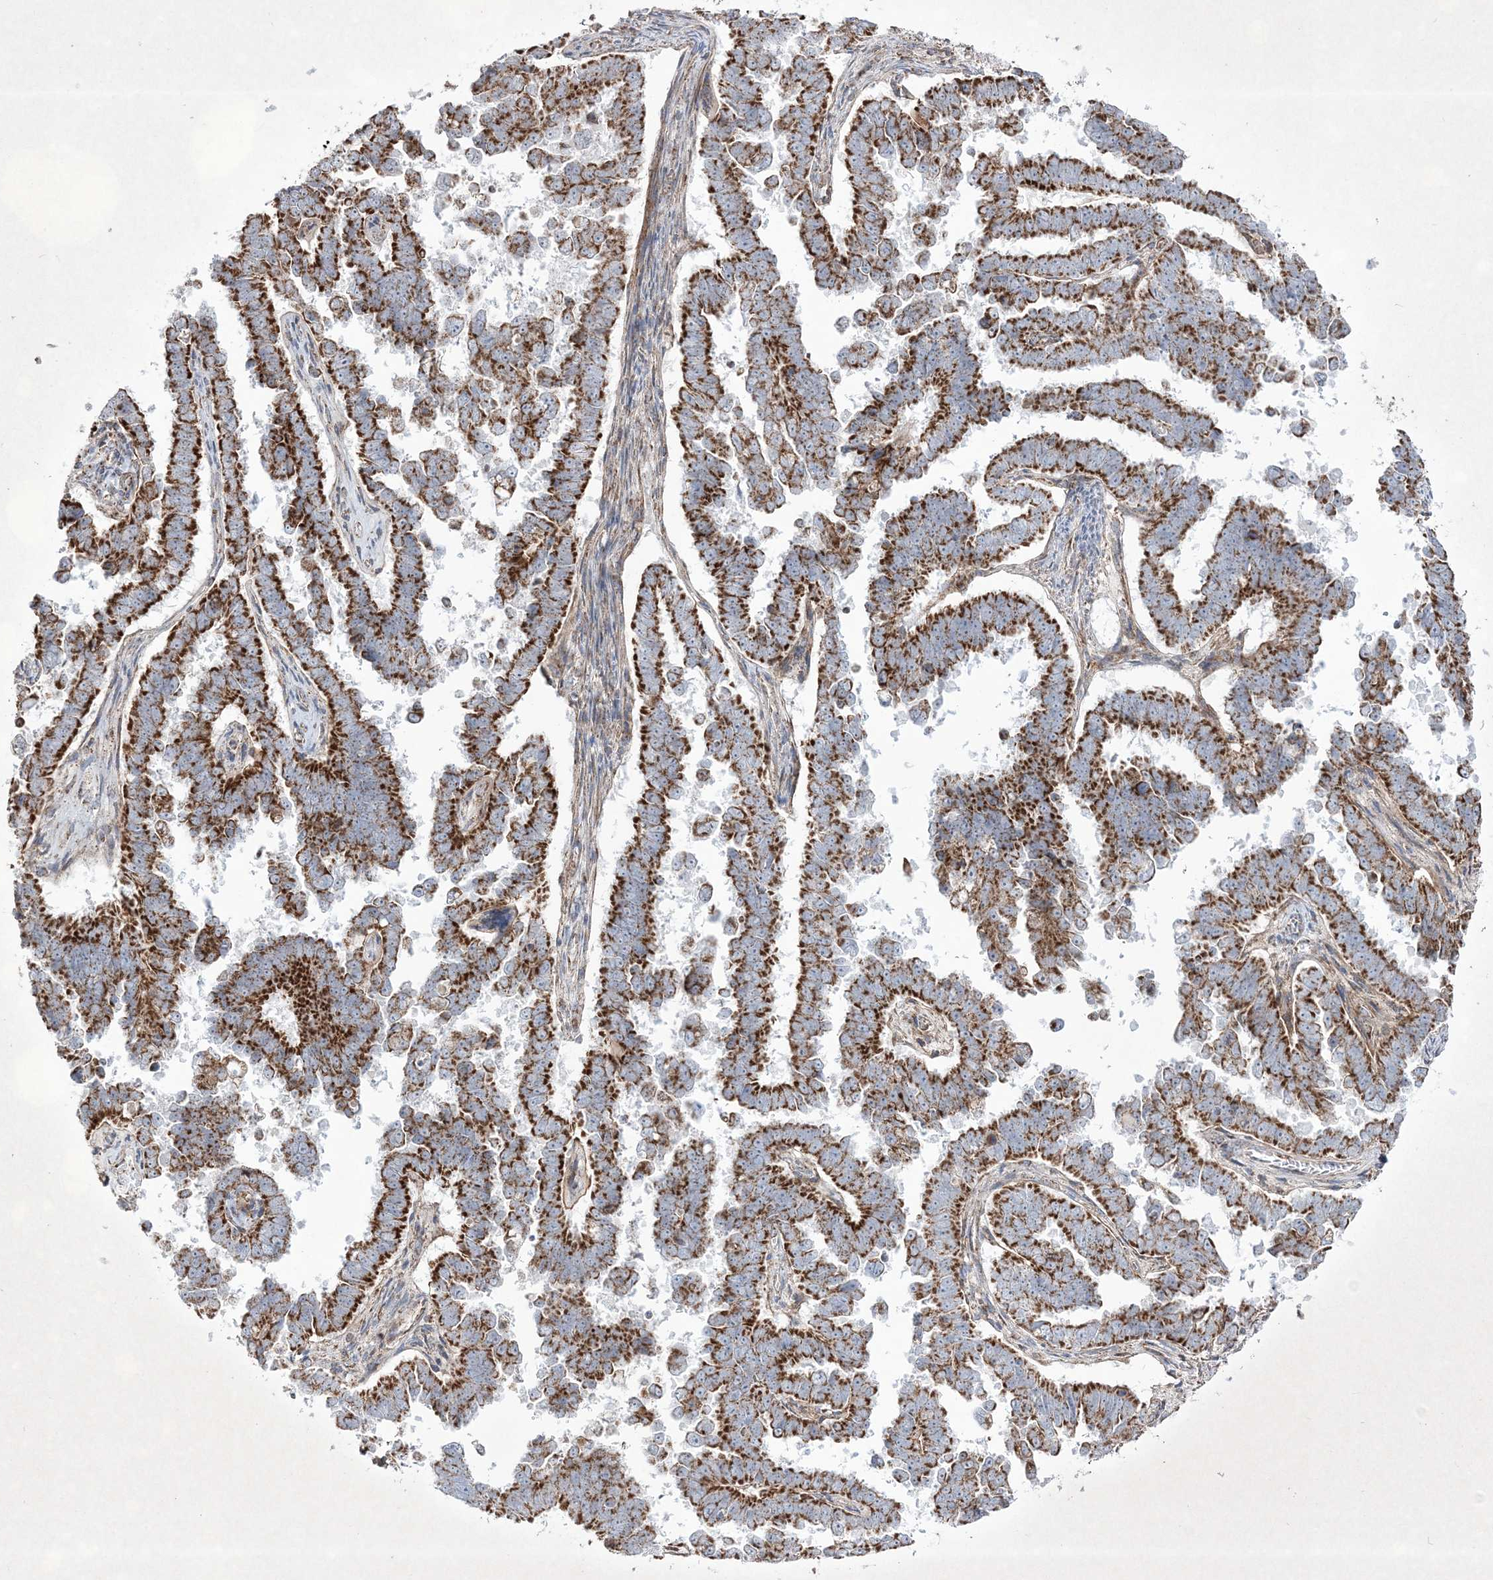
{"staining": {"intensity": "strong", "quantity": ">75%", "location": "cytoplasmic/membranous"}, "tissue": "endometrial cancer", "cell_type": "Tumor cells", "image_type": "cancer", "snomed": [{"axis": "morphology", "description": "Adenocarcinoma, NOS"}, {"axis": "topography", "description": "Endometrium"}], "caption": "DAB immunohistochemical staining of human endometrial cancer displays strong cytoplasmic/membranous protein staining in about >75% of tumor cells. The protein is shown in brown color, while the nuclei are stained blue.", "gene": "RICTOR", "patient": {"sex": "female", "age": 75}}